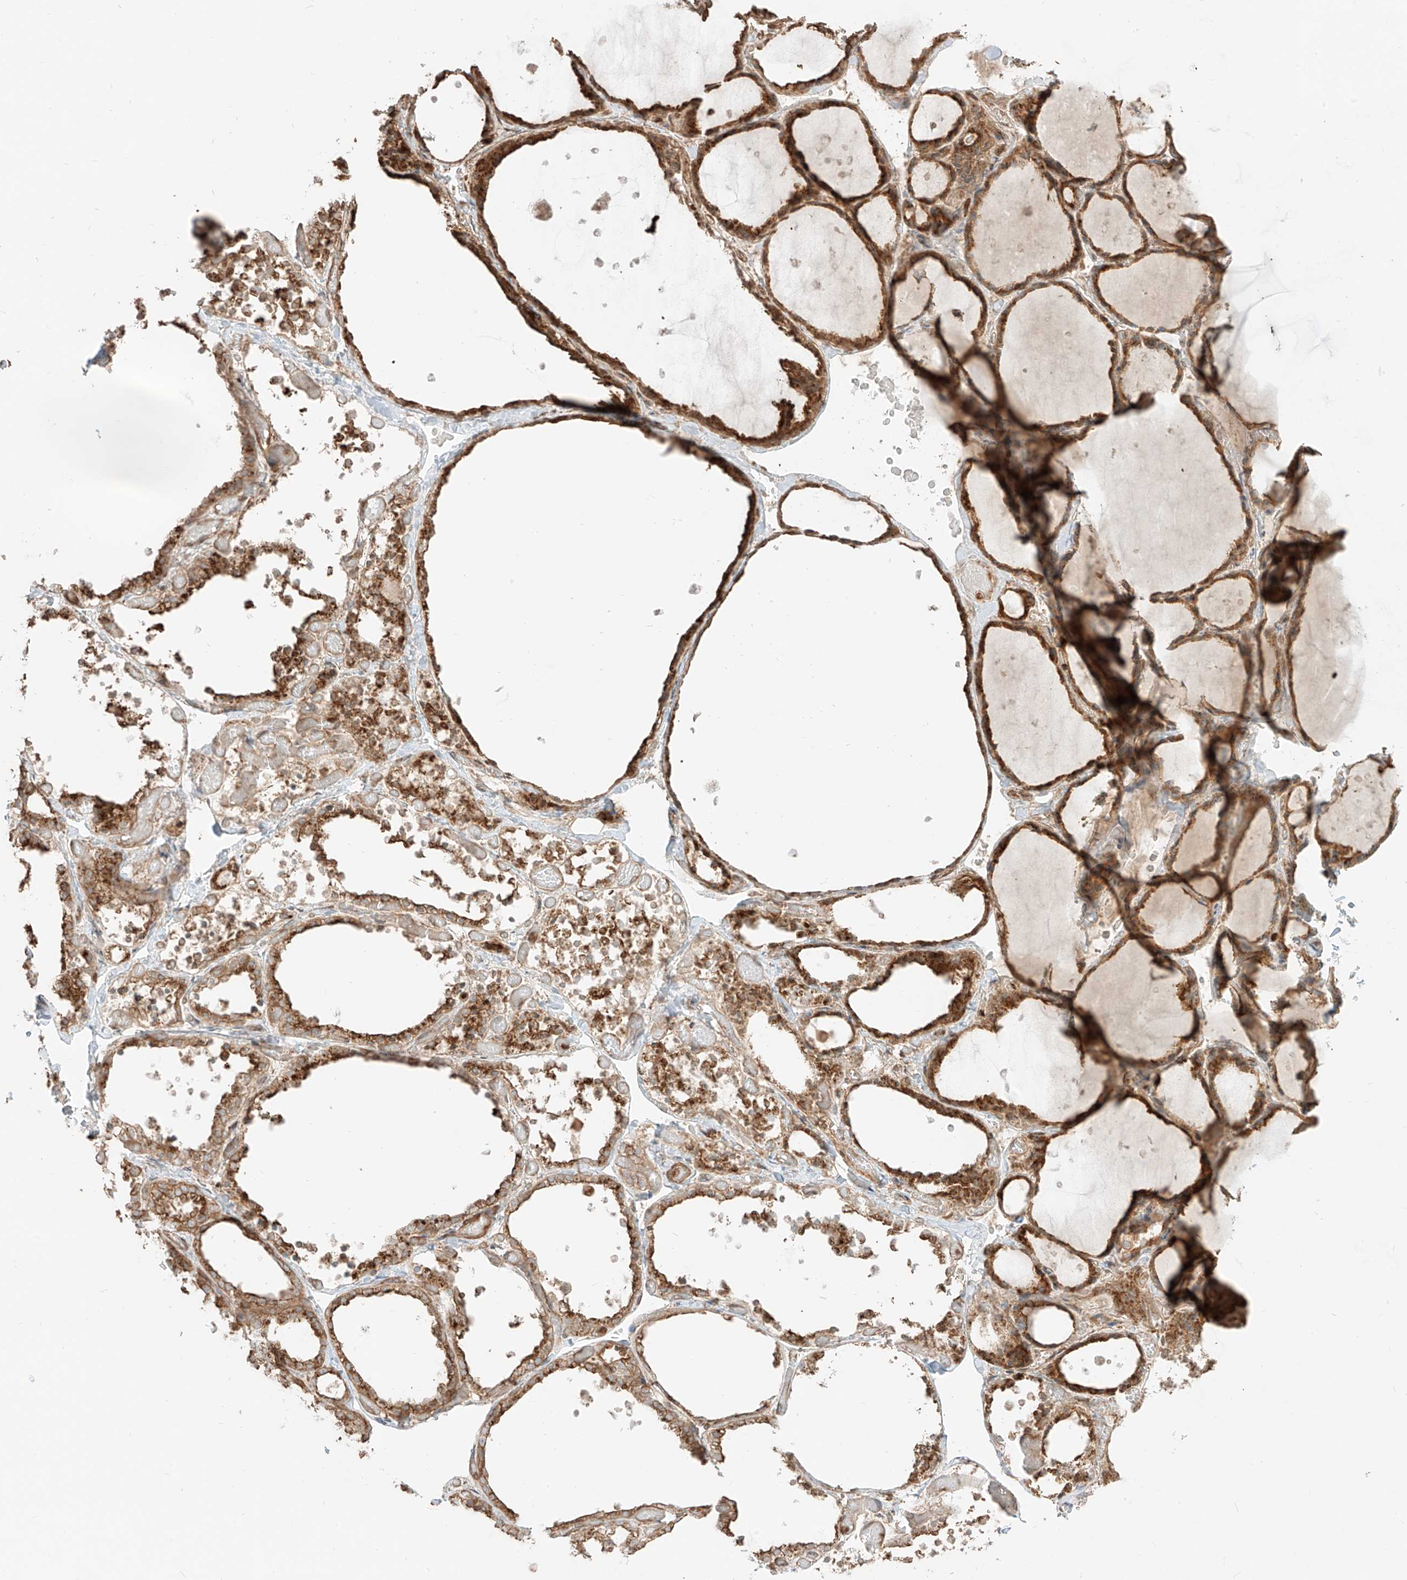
{"staining": {"intensity": "moderate", "quantity": ">75%", "location": "cytoplasmic/membranous"}, "tissue": "thyroid gland", "cell_type": "Glandular cells", "image_type": "normal", "snomed": [{"axis": "morphology", "description": "Normal tissue, NOS"}, {"axis": "topography", "description": "Thyroid gland"}], "caption": "High-magnification brightfield microscopy of benign thyroid gland stained with DAB (brown) and counterstained with hematoxylin (blue). glandular cells exhibit moderate cytoplasmic/membranous expression is appreciated in about>75% of cells.", "gene": "CCDC115", "patient": {"sex": "female", "age": 44}}